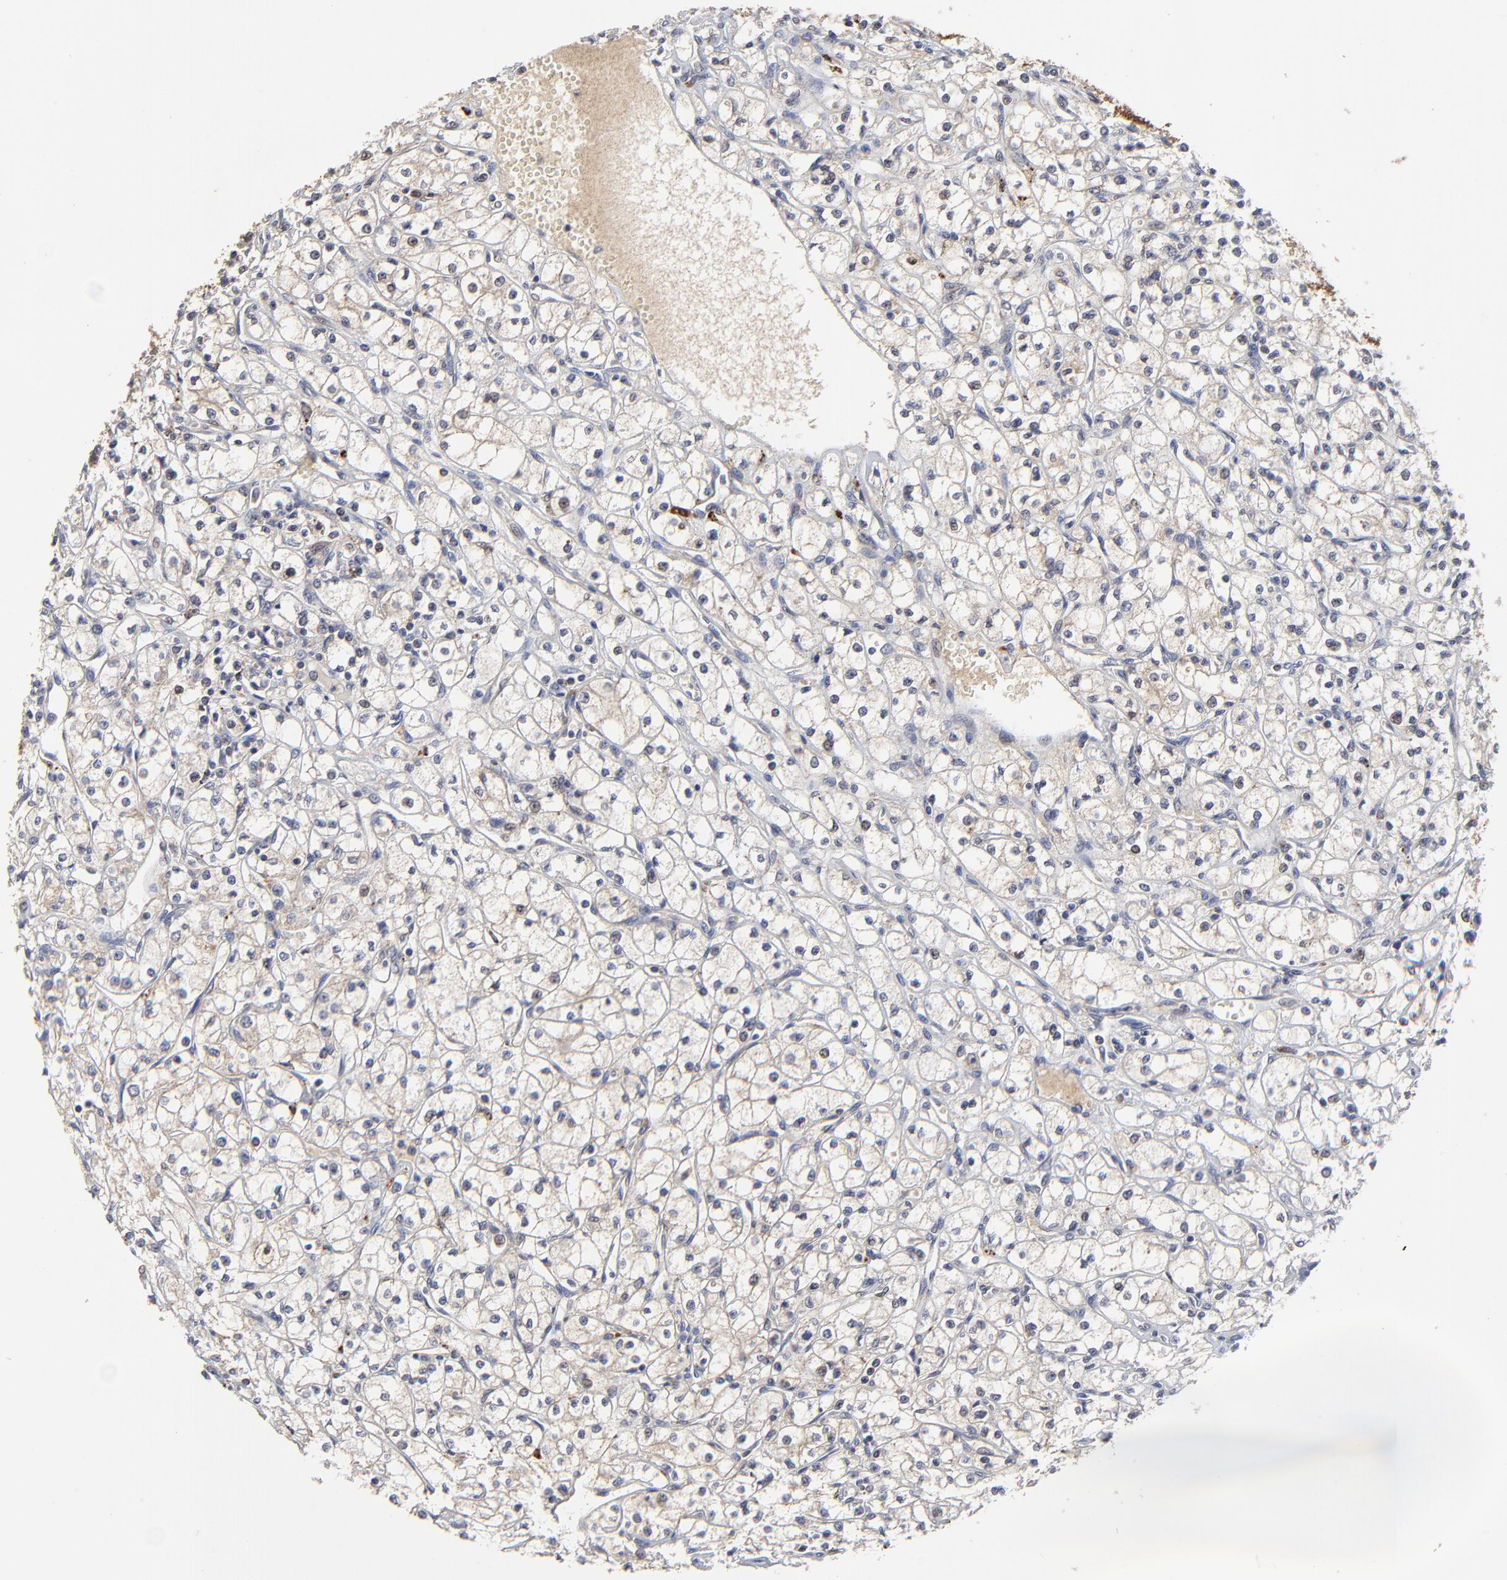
{"staining": {"intensity": "negative", "quantity": "none", "location": "none"}, "tissue": "renal cancer", "cell_type": "Tumor cells", "image_type": "cancer", "snomed": [{"axis": "morphology", "description": "Adenocarcinoma, NOS"}, {"axis": "topography", "description": "Kidney"}], "caption": "This is a micrograph of IHC staining of adenocarcinoma (renal), which shows no positivity in tumor cells.", "gene": "LGALS3", "patient": {"sex": "male", "age": 61}}